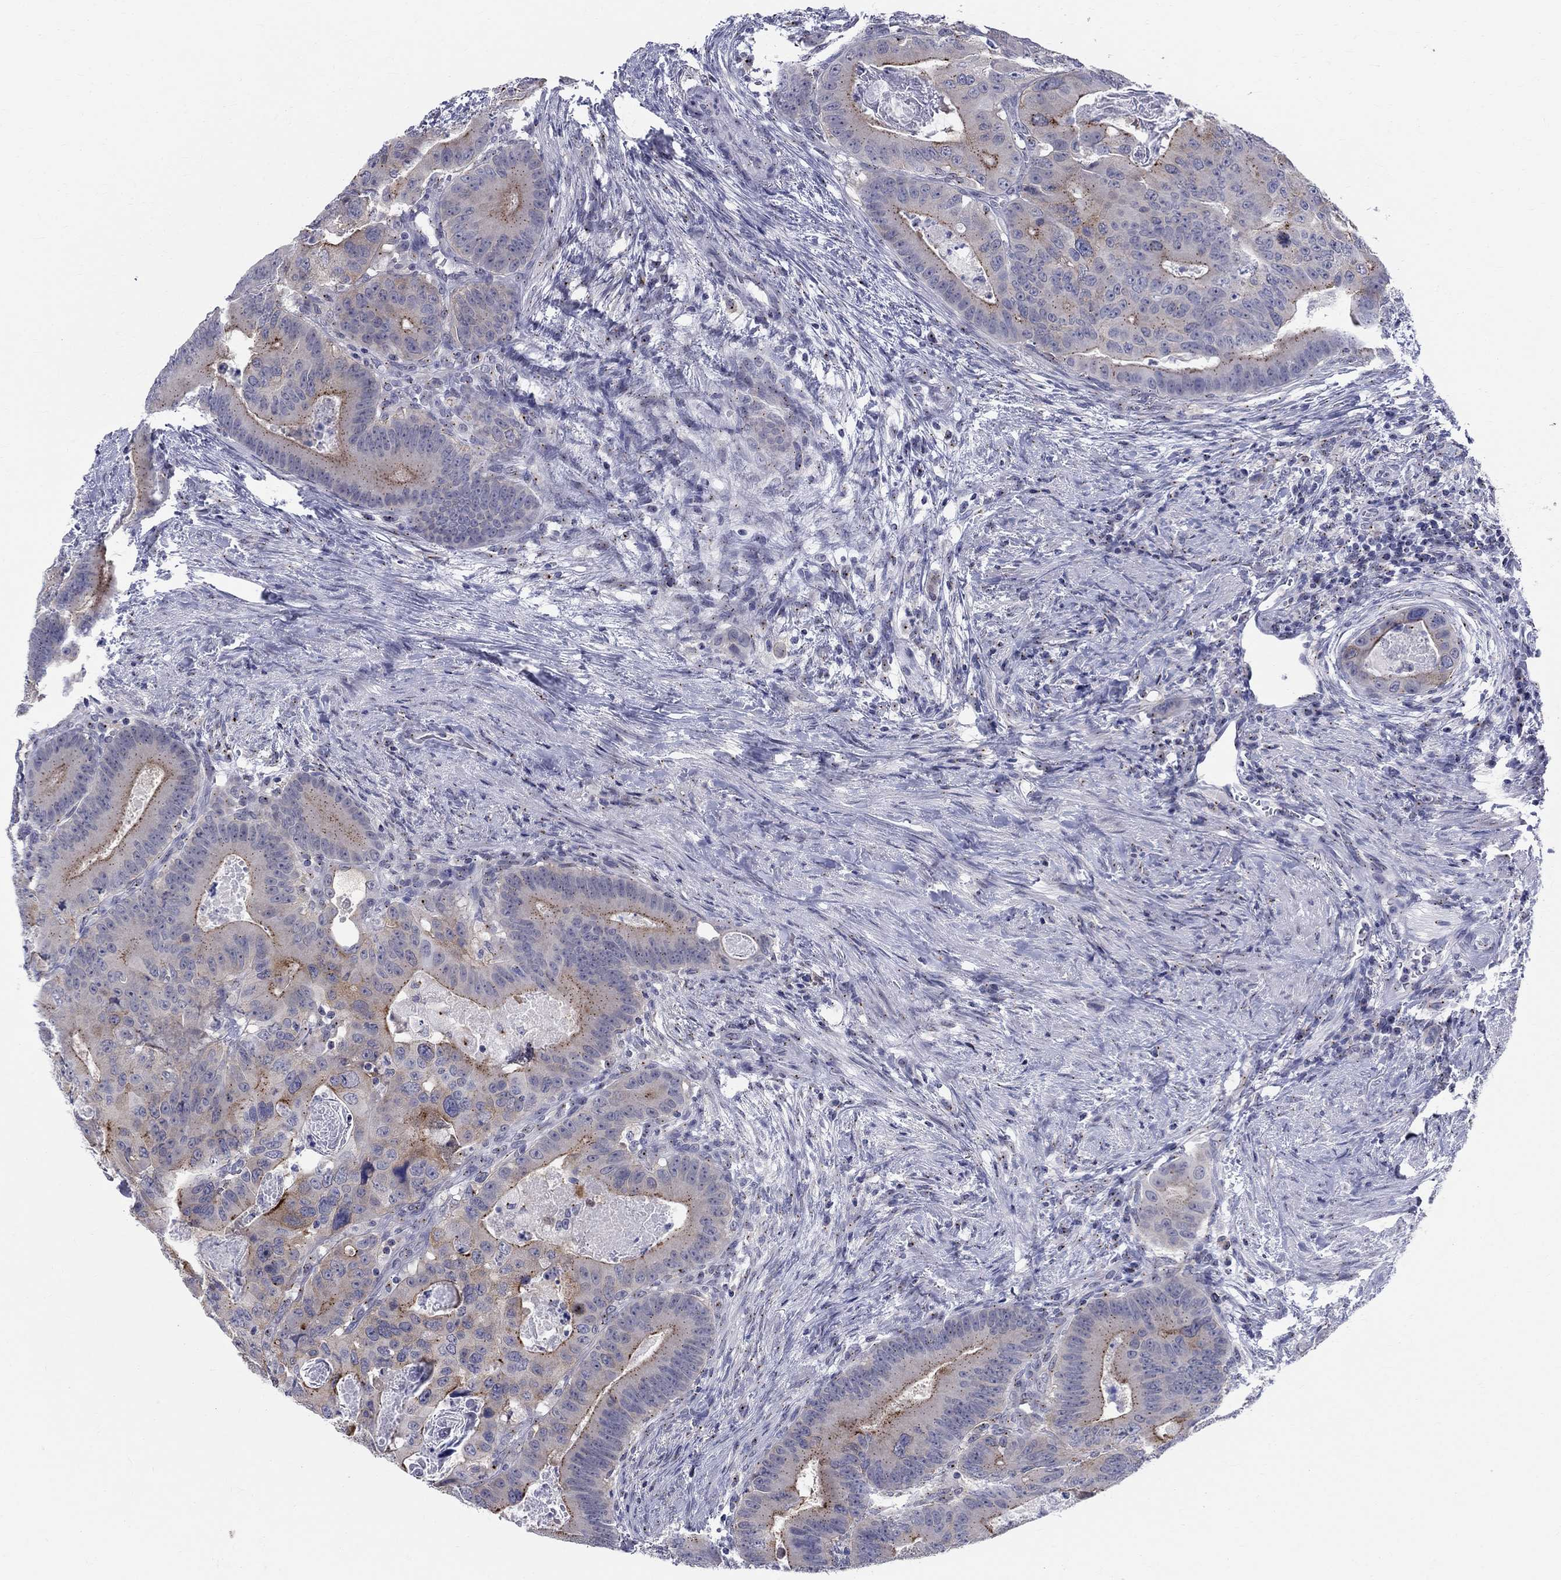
{"staining": {"intensity": "moderate", "quantity": "<25%", "location": "cytoplasmic/membranous"}, "tissue": "colorectal cancer", "cell_type": "Tumor cells", "image_type": "cancer", "snomed": [{"axis": "morphology", "description": "Adenocarcinoma, NOS"}, {"axis": "topography", "description": "Rectum"}], "caption": "DAB immunohistochemical staining of human adenocarcinoma (colorectal) displays moderate cytoplasmic/membranous protein expression in approximately <25% of tumor cells. The staining was performed using DAB (3,3'-diaminobenzidine) to visualize the protein expression in brown, while the nuclei were stained in blue with hematoxylin (Magnification: 20x).", "gene": "CEP43", "patient": {"sex": "male", "age": 64}}